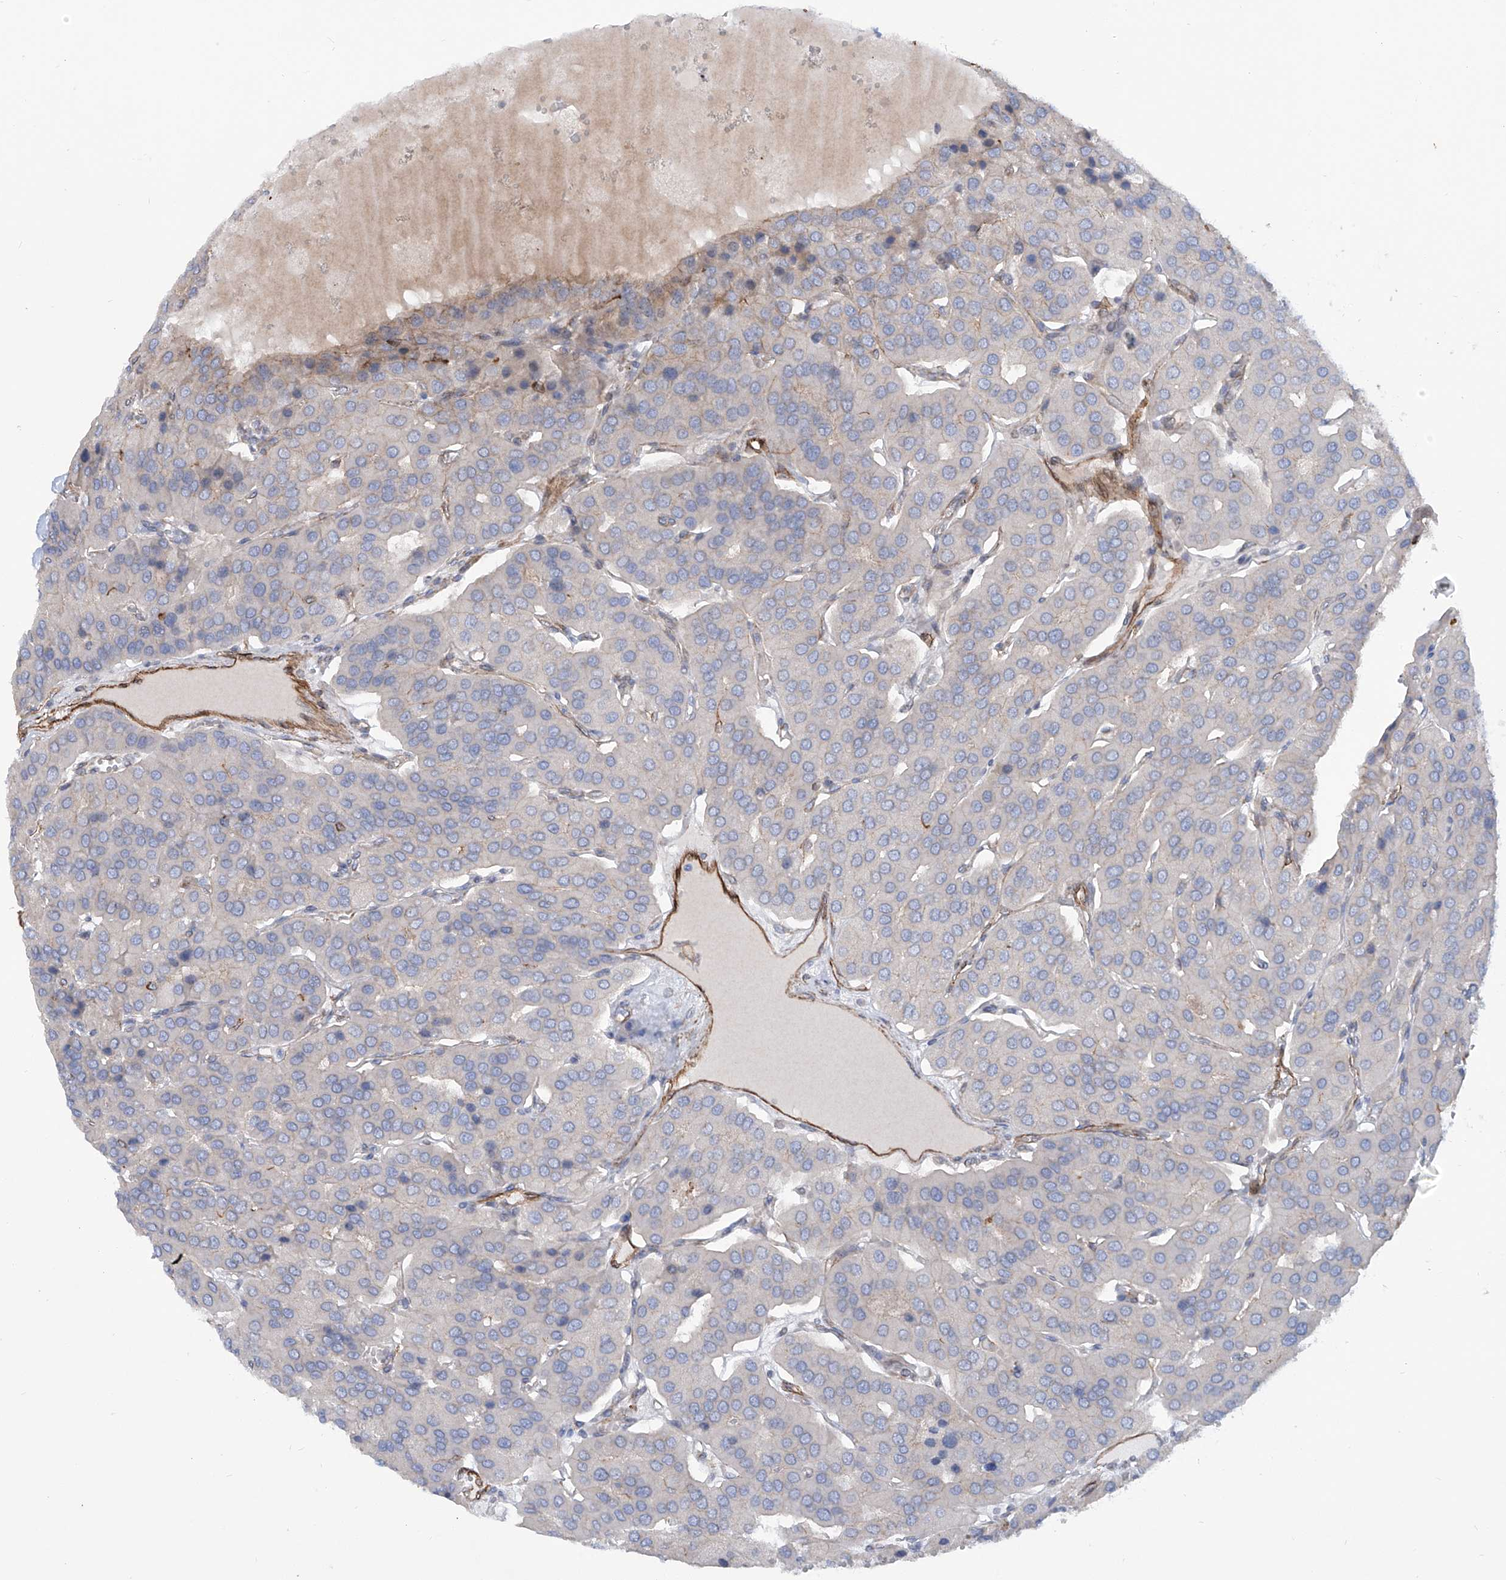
{"staining": {"intensity": "negative", "quantity": "none", "location": "none"}, "tissue": "parathyroid gland", "cell_type": "Glandular cells", "image_type": "normal", "snomed": [{"axis": "morphology", "description": "Normal tissue, NOS"}, {"axis": "morphology", "description": "Adenoma, NOS"}, {"axis": "topography", "description": "Parathyroid gland"}], "caption": "The micrograph reveals no staining of glandular cells in unremarkable parathyroid gland.", "gene": "ZNF490", "patient": {"sex": "female", "age": 86}}